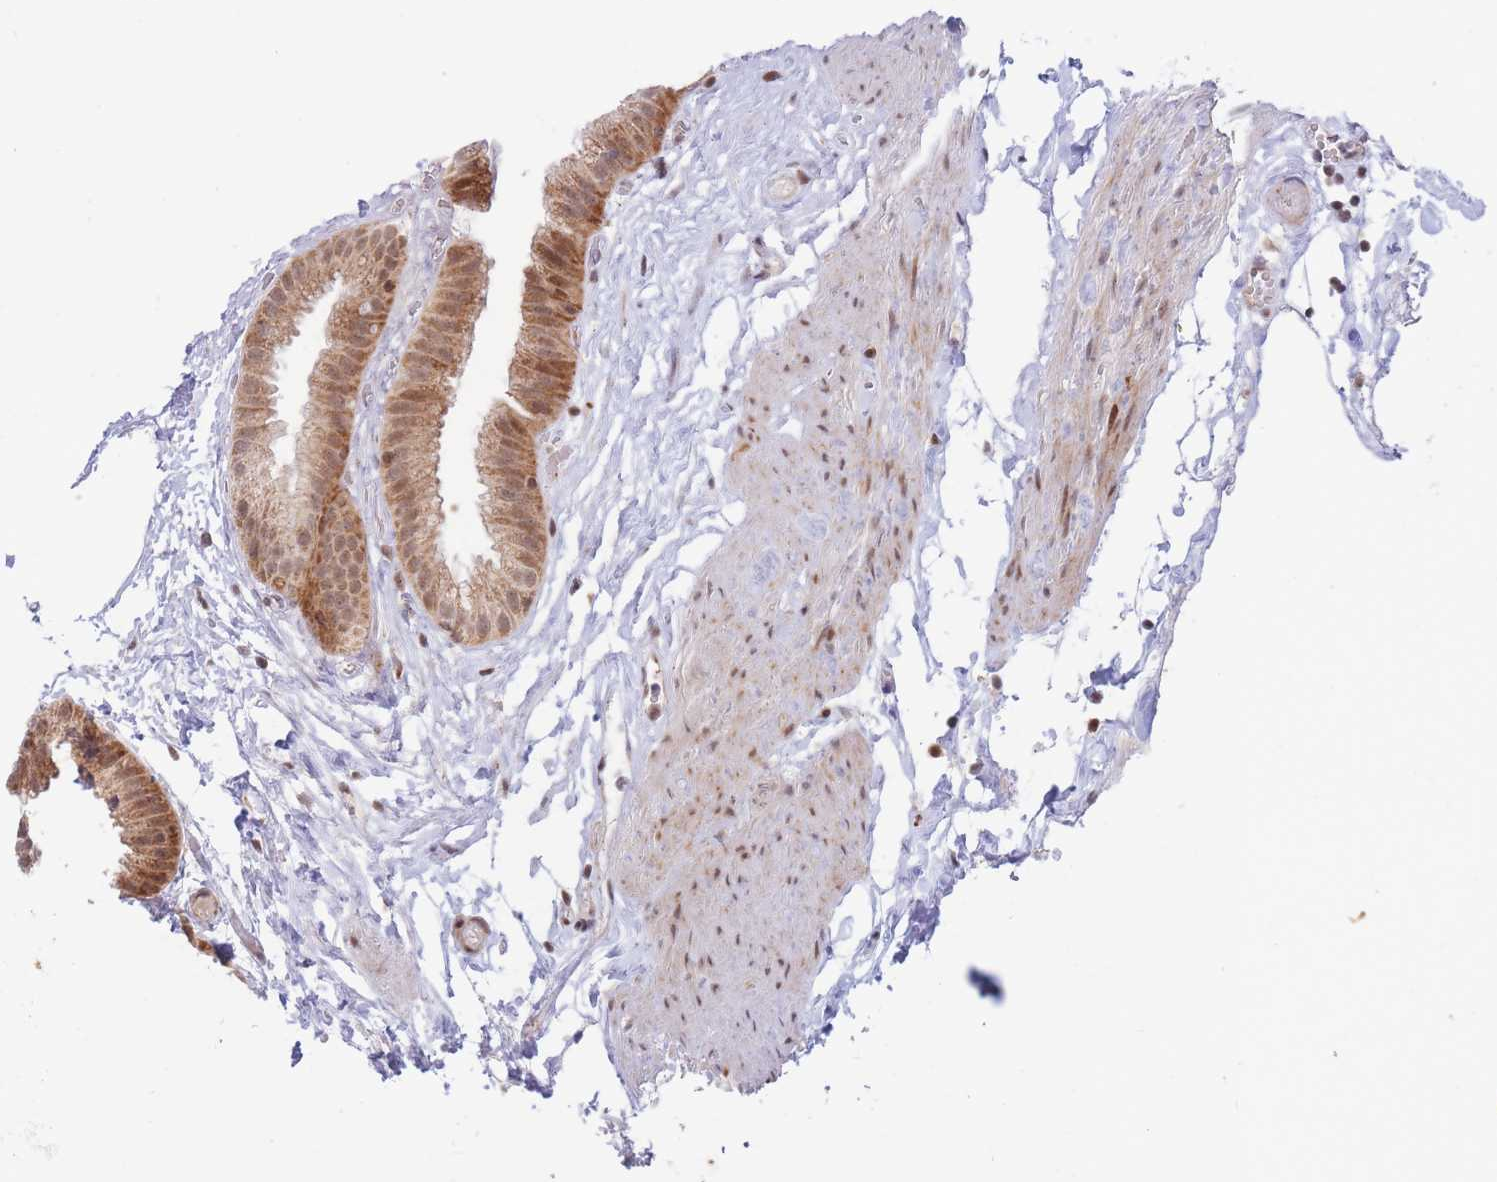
{"staining": {"intensity": "moderate", "quantity": ">75%", "location": "cytoplasmic/membranous,nuclear"}, "tissue": "gallbladder", "cell_type": "Glandular cells", "image_type": "normal", "snomed": [{"axis": "morphology", "description": "Normal tissue, NOS"}, {"axis": "topography", "description": "Gallbladder"}], "caption": "Immunohistochemistry histopathology image of normal human gallbladder stained for a protein (brown), which shows medium levels of moderate cytoplasmic/membranous,nuclear positivity in approximately >75% of glandular cells.", "gene": "BOD1L1", "patient": {"sex": "female", "age": 61}}